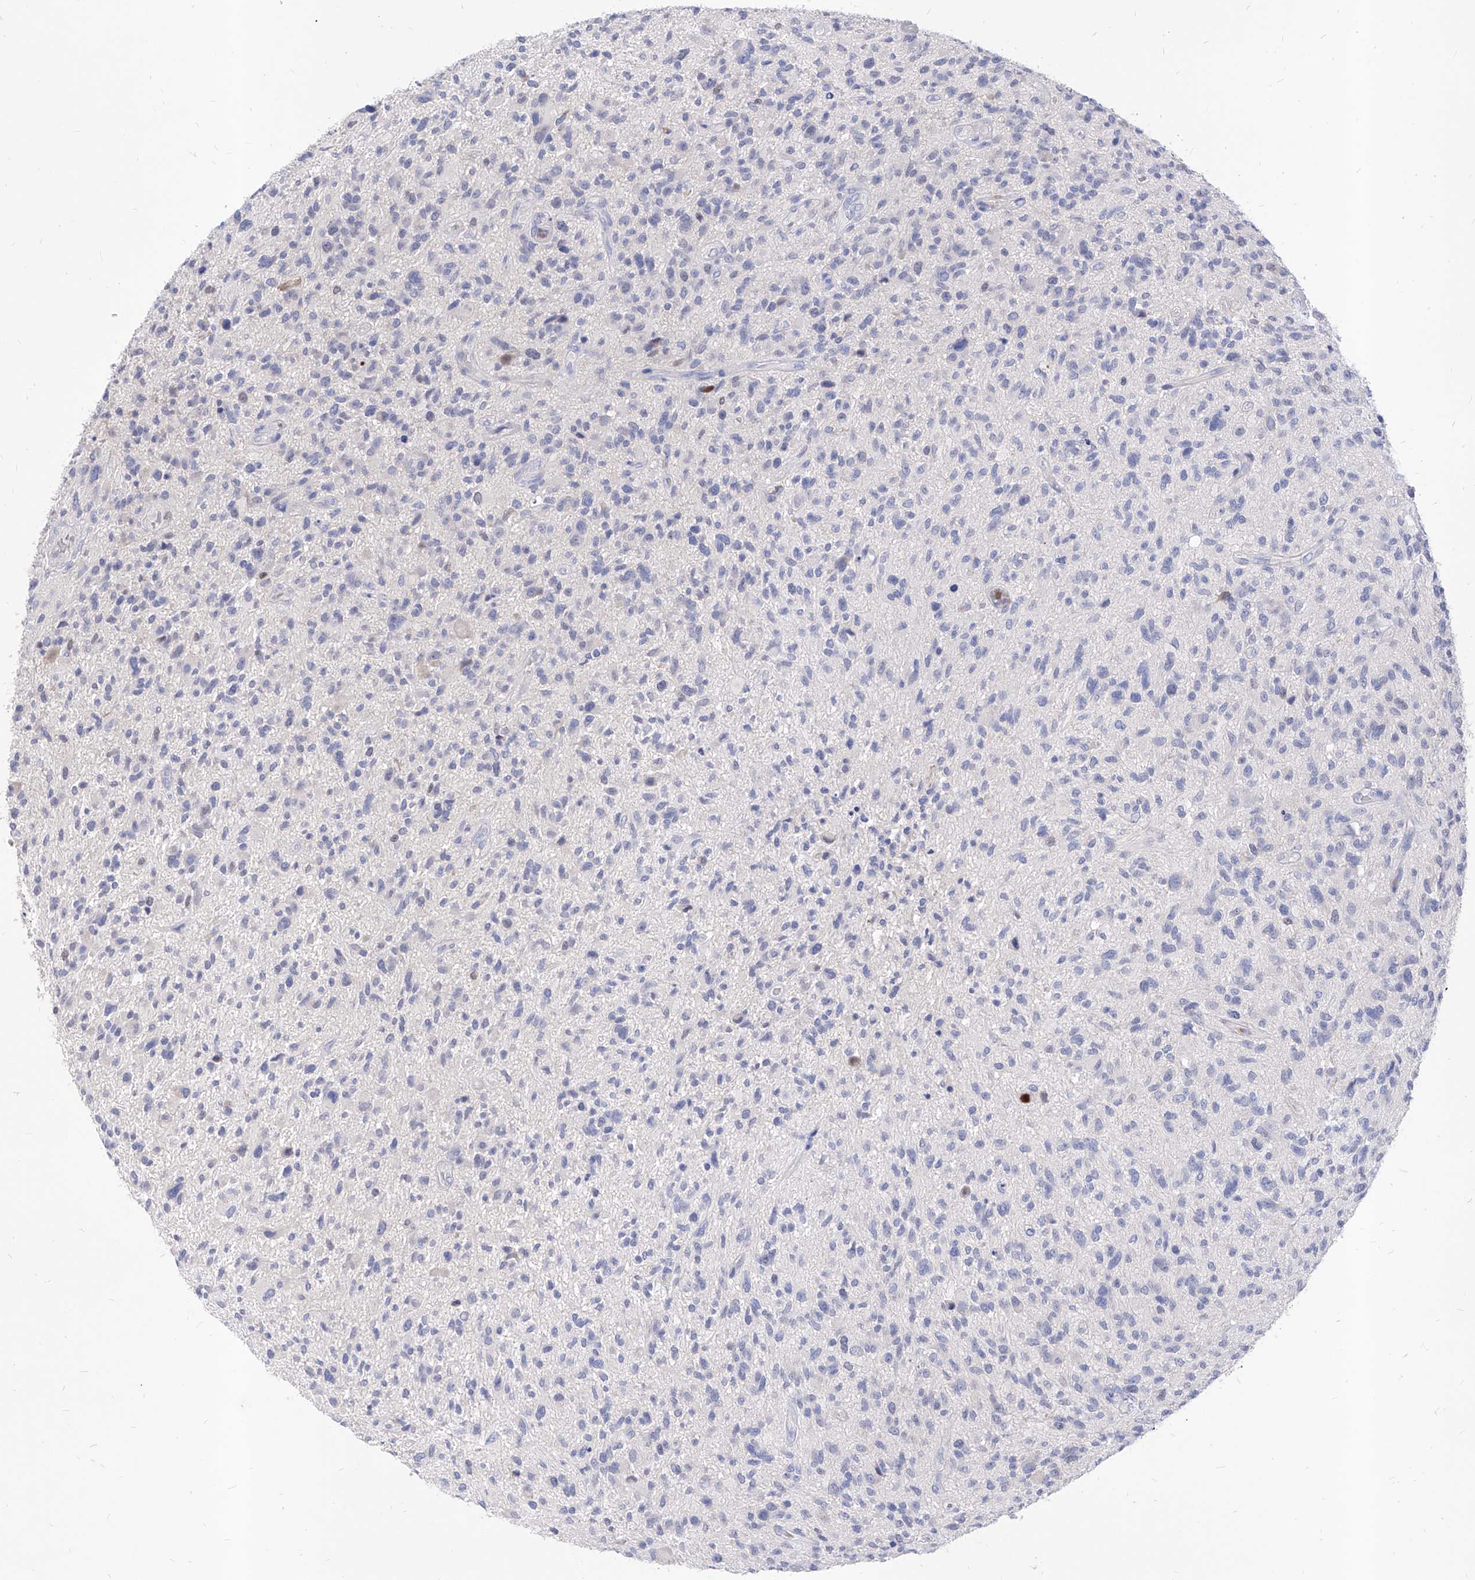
{"staining": {"intensity": "negative", "quantity": "none", "location": "none"}, "tissue": "glioma", "cell_type": "Tumor cells", "image_type": "cancer", "snomed": [{"axis": "morphology", "description": "Glioma, malignant, High grade"}, {"axis": "topography", "description": "Brain"}], "caption": "Micrograph shows no protein staining in tumor cells of high-grade glioma (malignant) tissue.", "gene": "VAX1", "patient": {"sex": "male", "age": 47}}